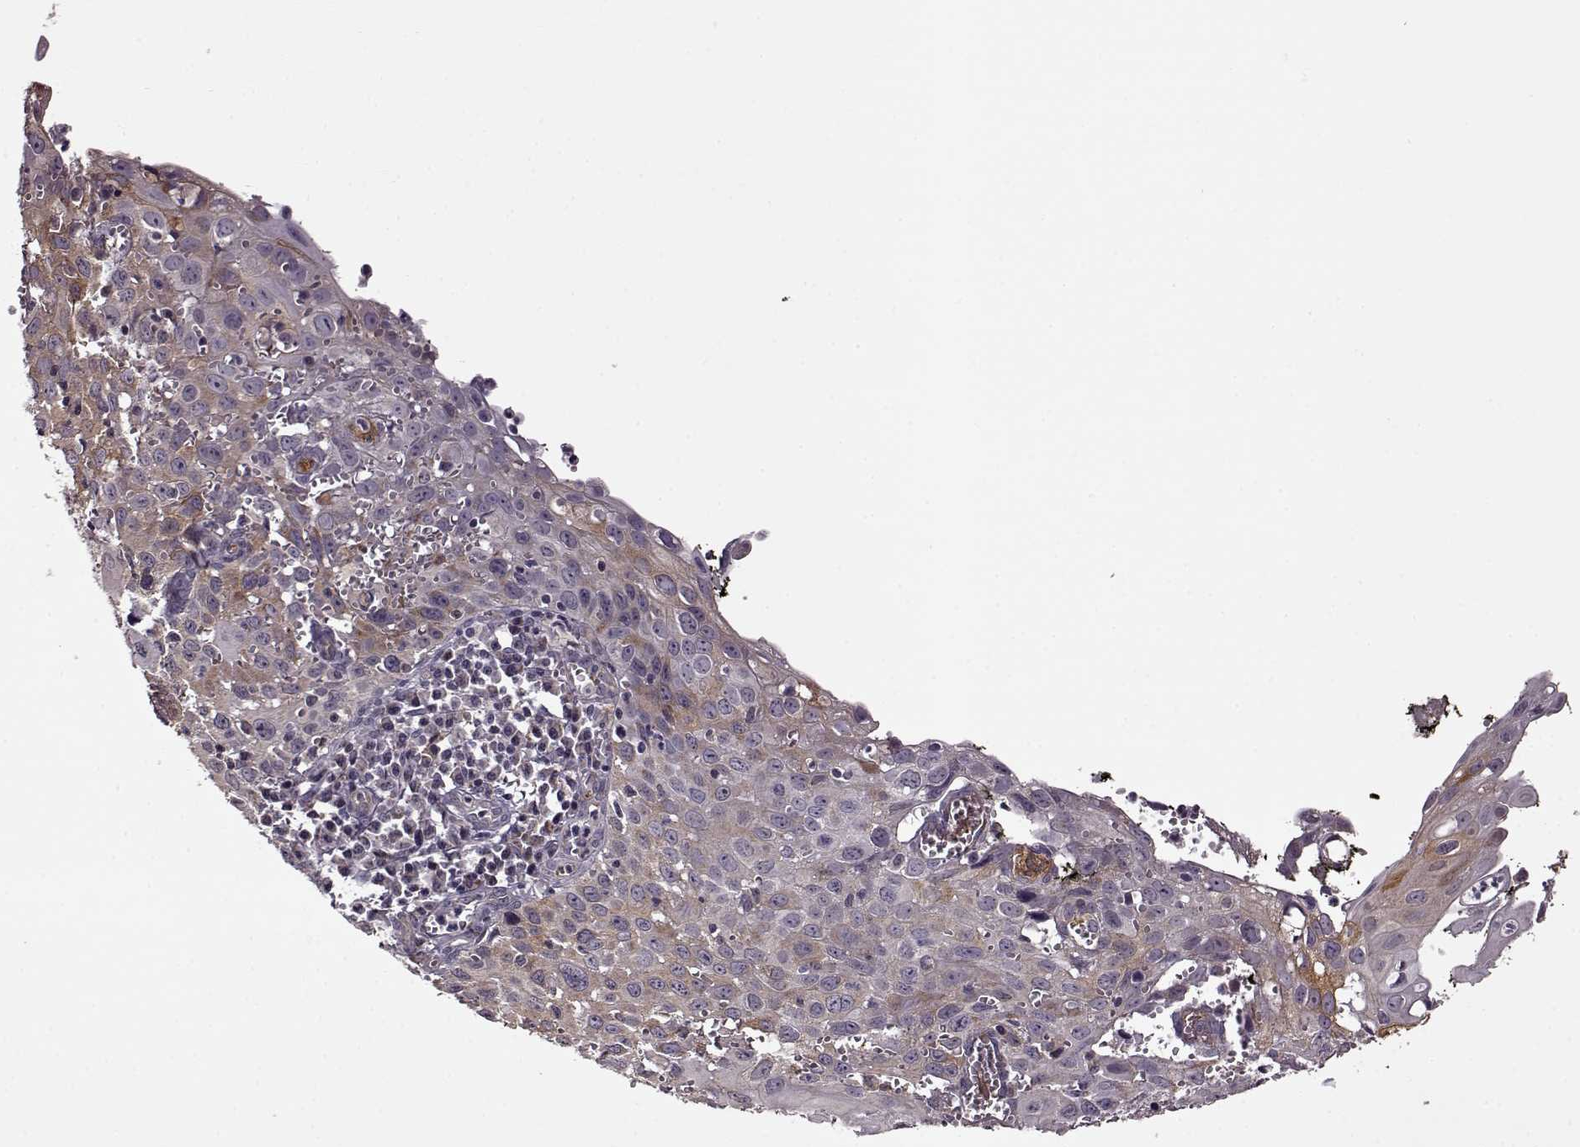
{"staining": {"intensity": "moderate", "quantity": ">75%", "location": "cytoplasmic/membranous"}, "tissue": "cervical cancer", "cell_type": "Tumor cells", "image_type": "cancer", "snomed": [{"axis": "morphology", "description": "Squamous cell carcinoma, NOS"}, {"axis": "topography", "description": "Cervix"}], "caption": "About >75% of tumor cells in cervical cancer show moderate cytoplasmic/membranous protein expression as visualized by brown immunohistochemical staining.", "gene": "MTSS1", "patient": {"sex": "female", "age": 38}}